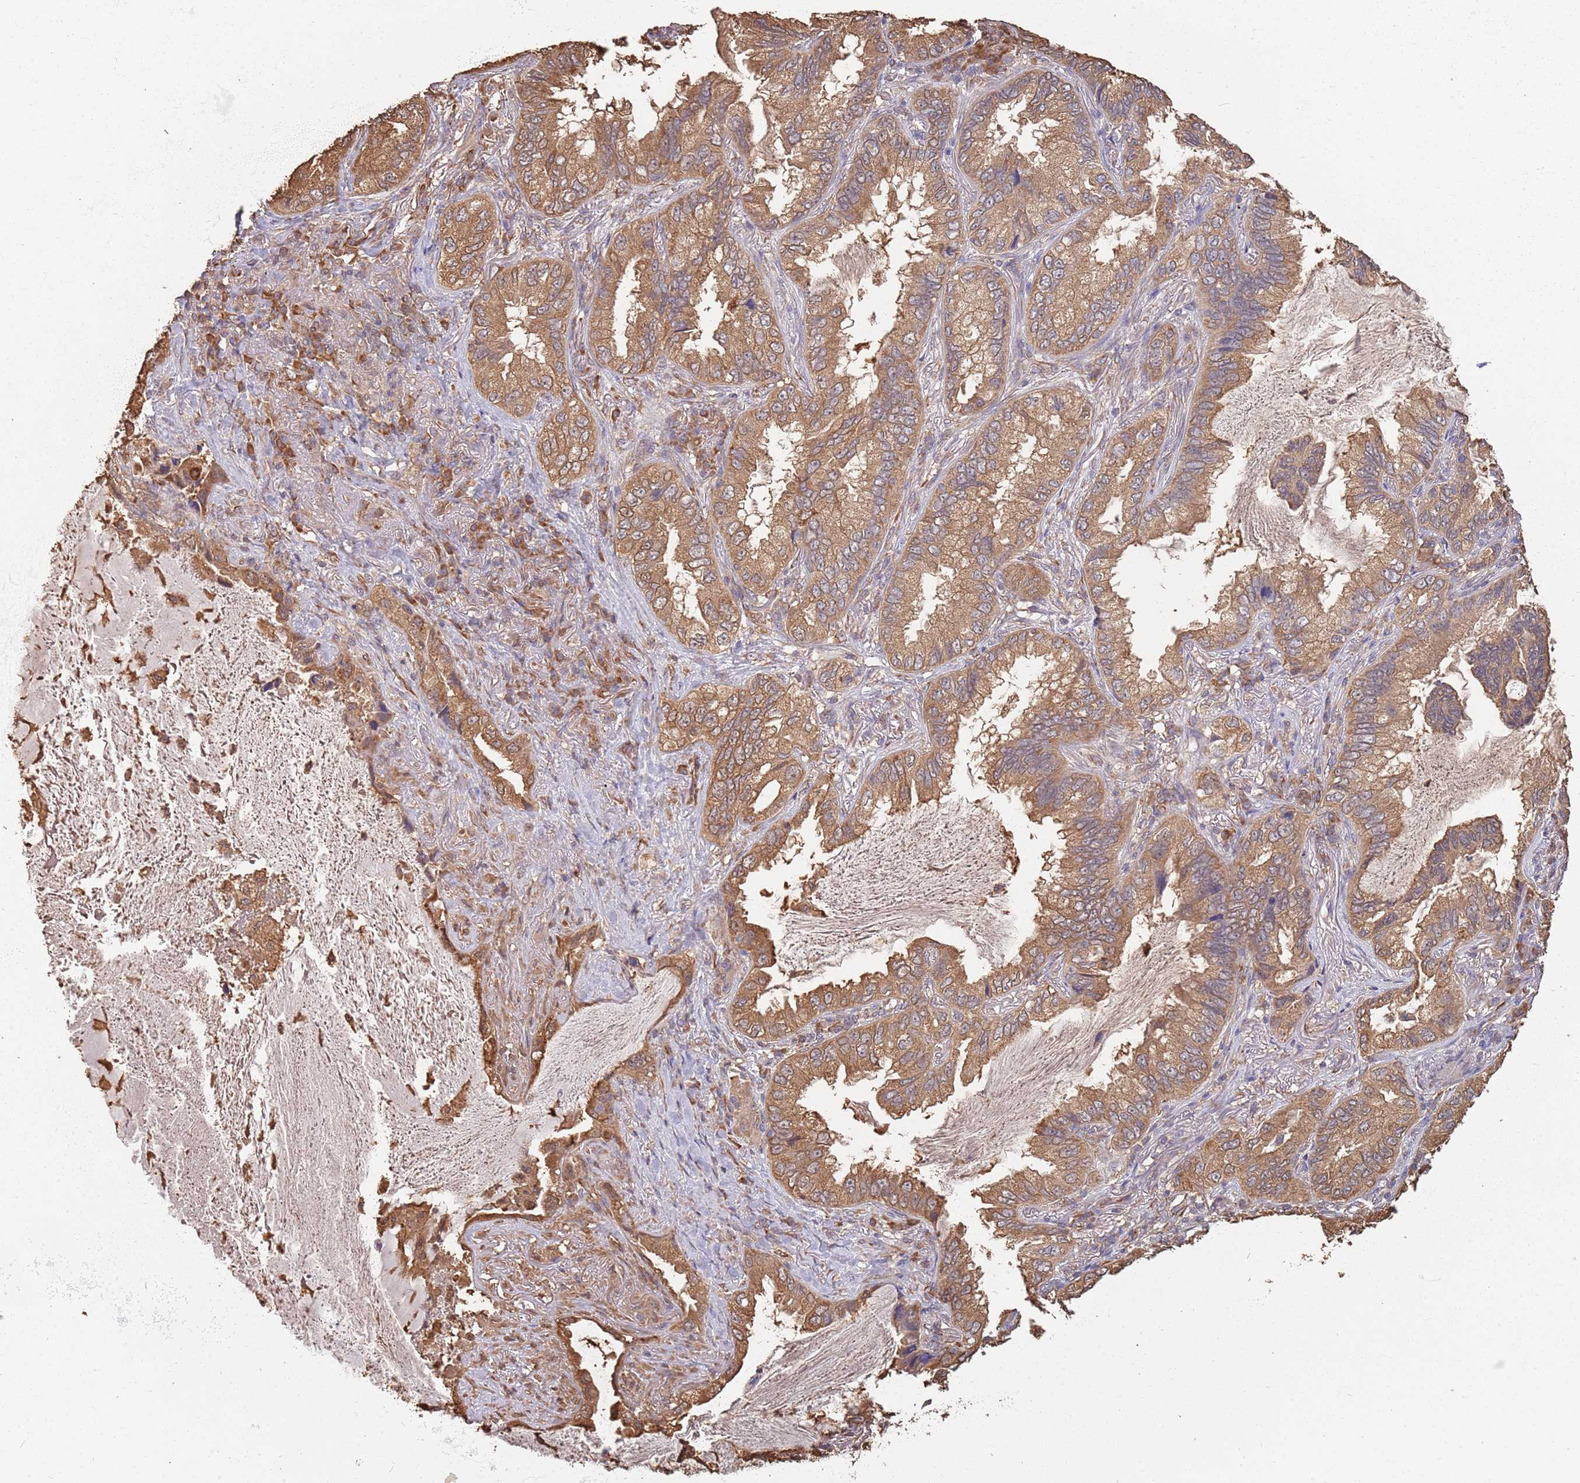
{"staining": {"intensity": "moderate", "quantity": ">75%", "location": "cytoplasmic/membranous"}, "tissue": "lung cancer", "cell_type": "Tumor cells", "image_type": "cancer", "snomed": [{"axis": "morphology", "description": "Adenocarcinoma, NOS"}, {"axis": "topography", "description": "Lung"}], "caption": "Protein expression analysis of human adenocarcinoma (lung) reveals moderate cytoplasmic/membranous positivity in approximately >75% of tumor cells.", "gene": "COG4", "patient": {"sex": "female", "age": 69}}